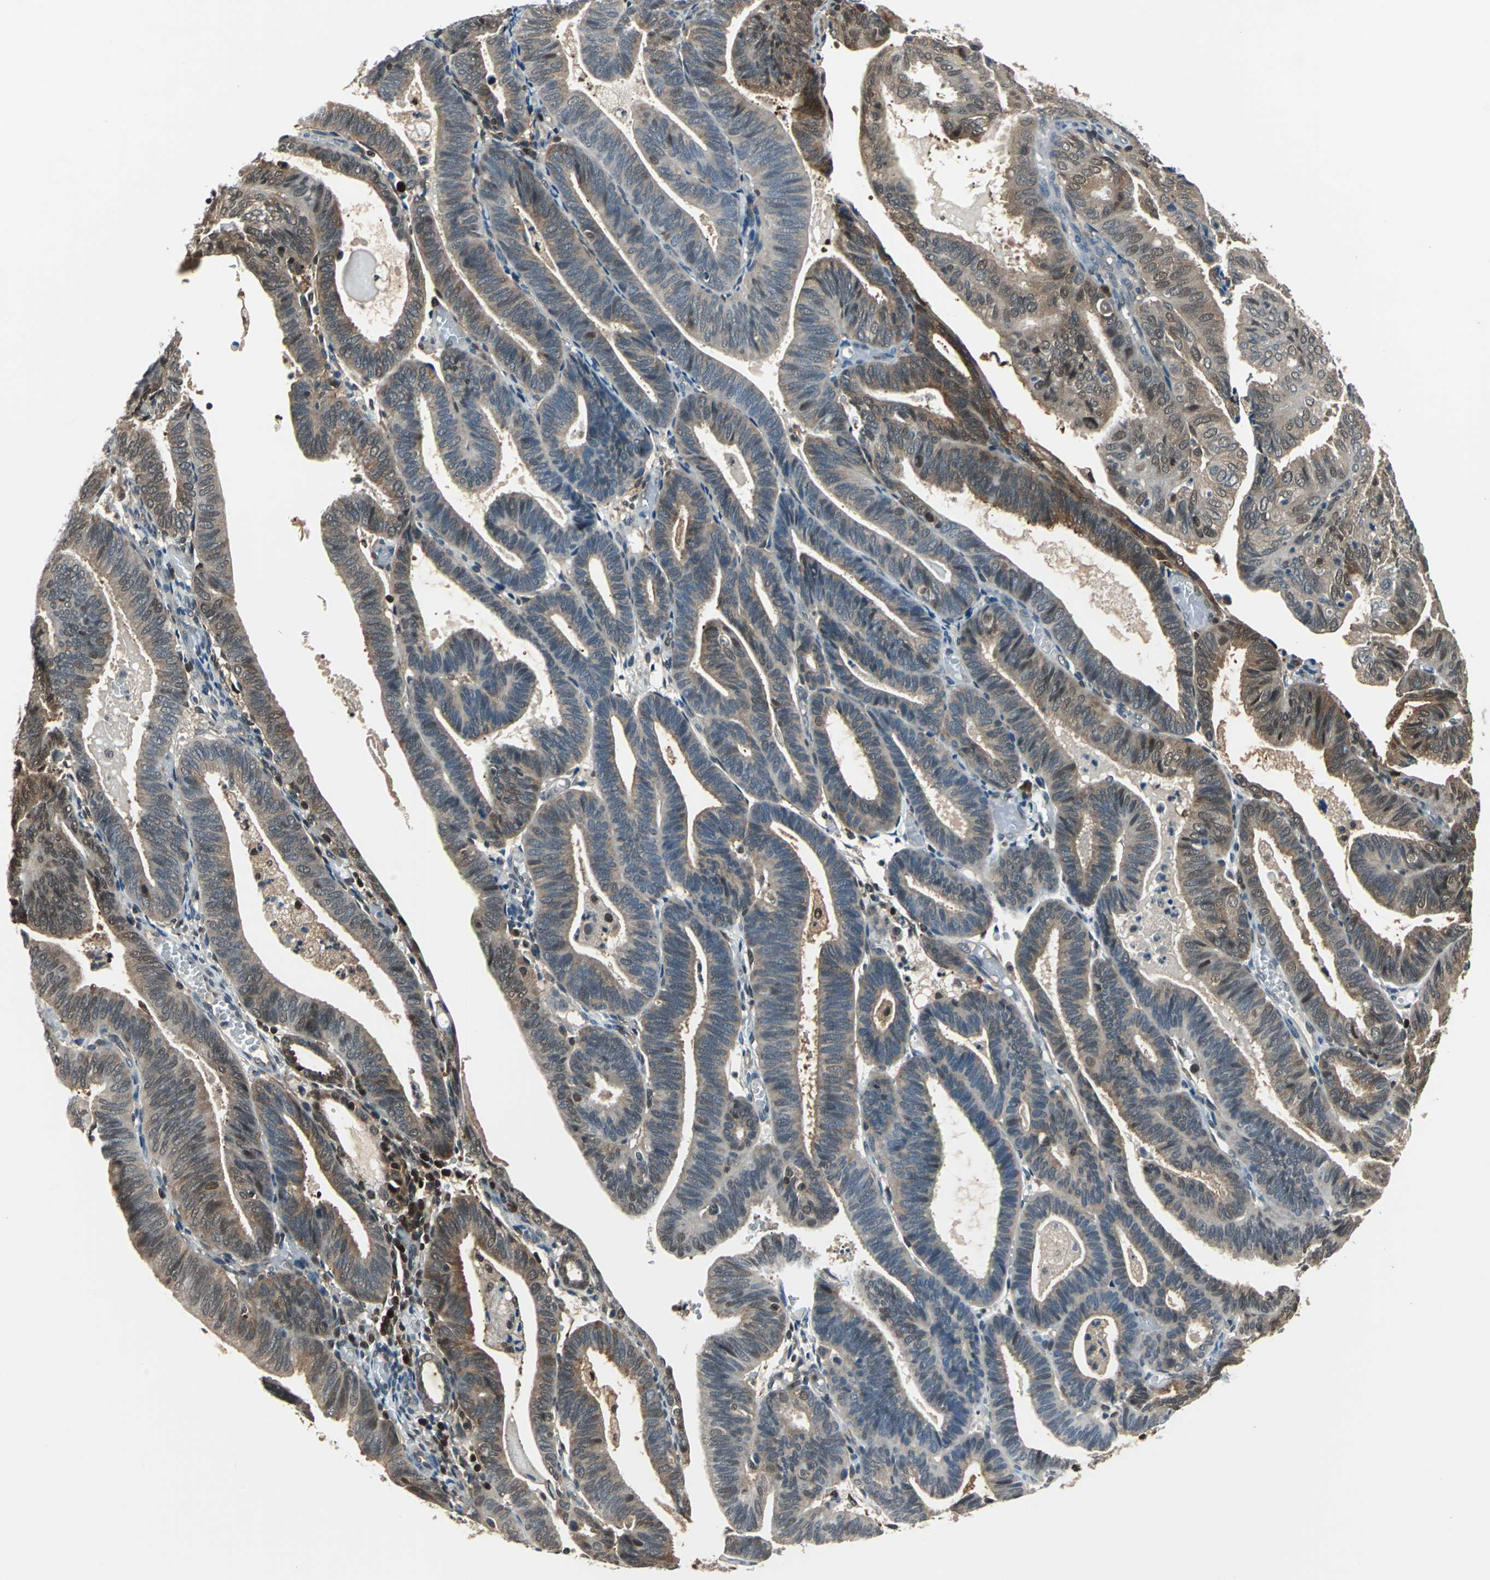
{"staining": {"intensity": "moderate", "quantity": "25%-75%", "location": "cytoplasmic/membranous,nuclear"}, "tissue": "endometrial cancer", "cell_type": "Tumor cells", "image_type": "cancer", "snomed": [{"axis": "morphology", "description": "Adenocarcinoma, NOS"}, {"axis": "topography", "description": "Uterus"}], "caption": "Immunohistochemistry (DAB) staining of human endometrial cancer reveals moderate cytoplasmic/membranous and nuclear protein positivity in approximately 25%-75% of tumor cells.", "gene": "PSME1", "patient": {"sex": "female", "age": 60}}